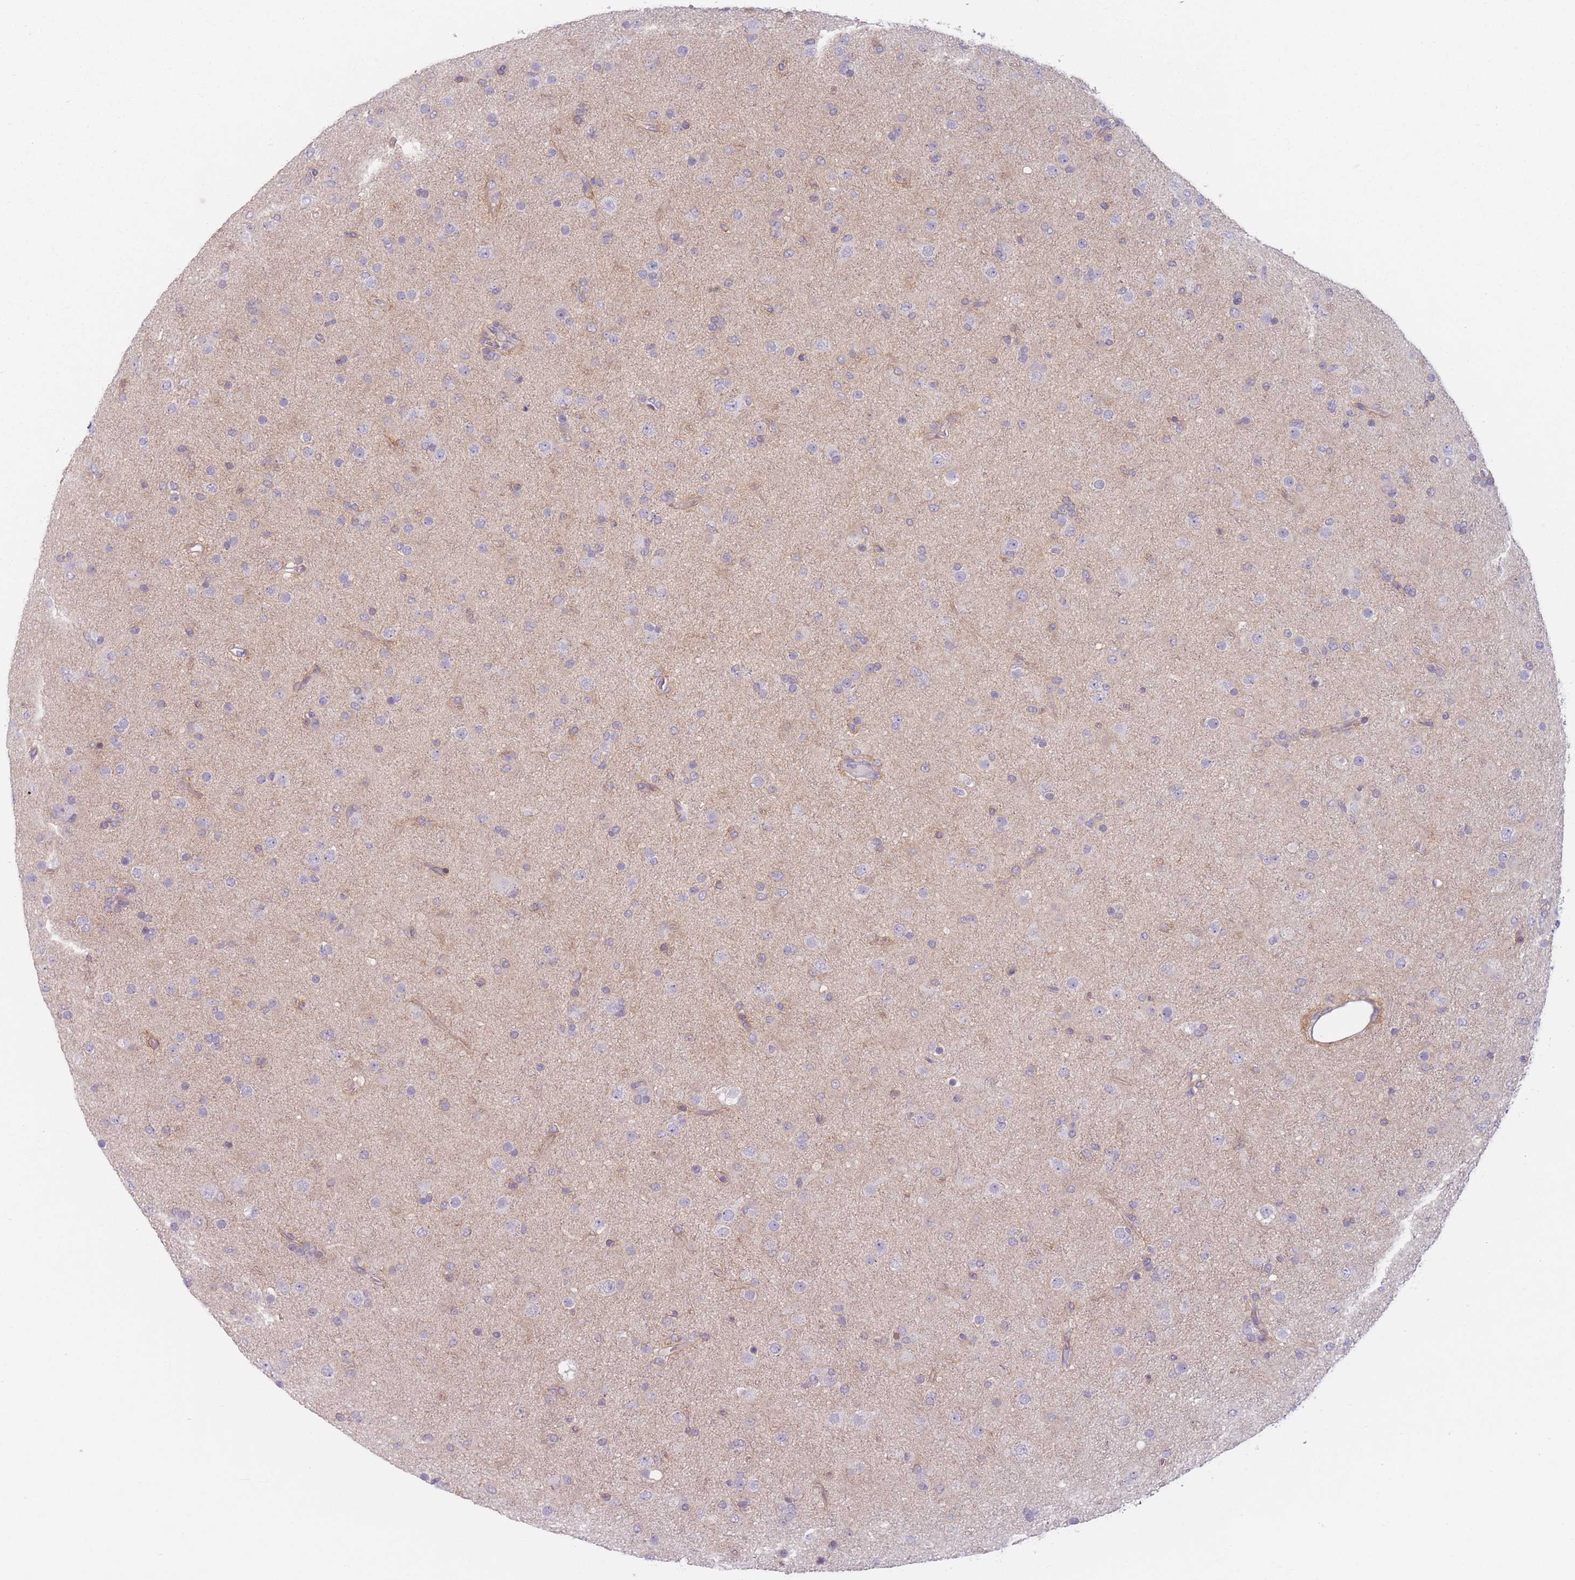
{"staining": {"intensity": "negative", "quantity": "none", "location": "none"}, "tissue": "glioma", "cell_type": "Tumor cells", "image_type": "cancer", "snomed": [{"axis": "morphology", "description": "Glioma, malignant, Low grade"}, {"axis": "topography", "description": "Brain"}], "caption": "Immunohistochemistry of human malignant glioma (low-grade) displays no expression in tumor cells.", "gene": "ZNF439", "patient": {"sex": "male", "age": 65}}